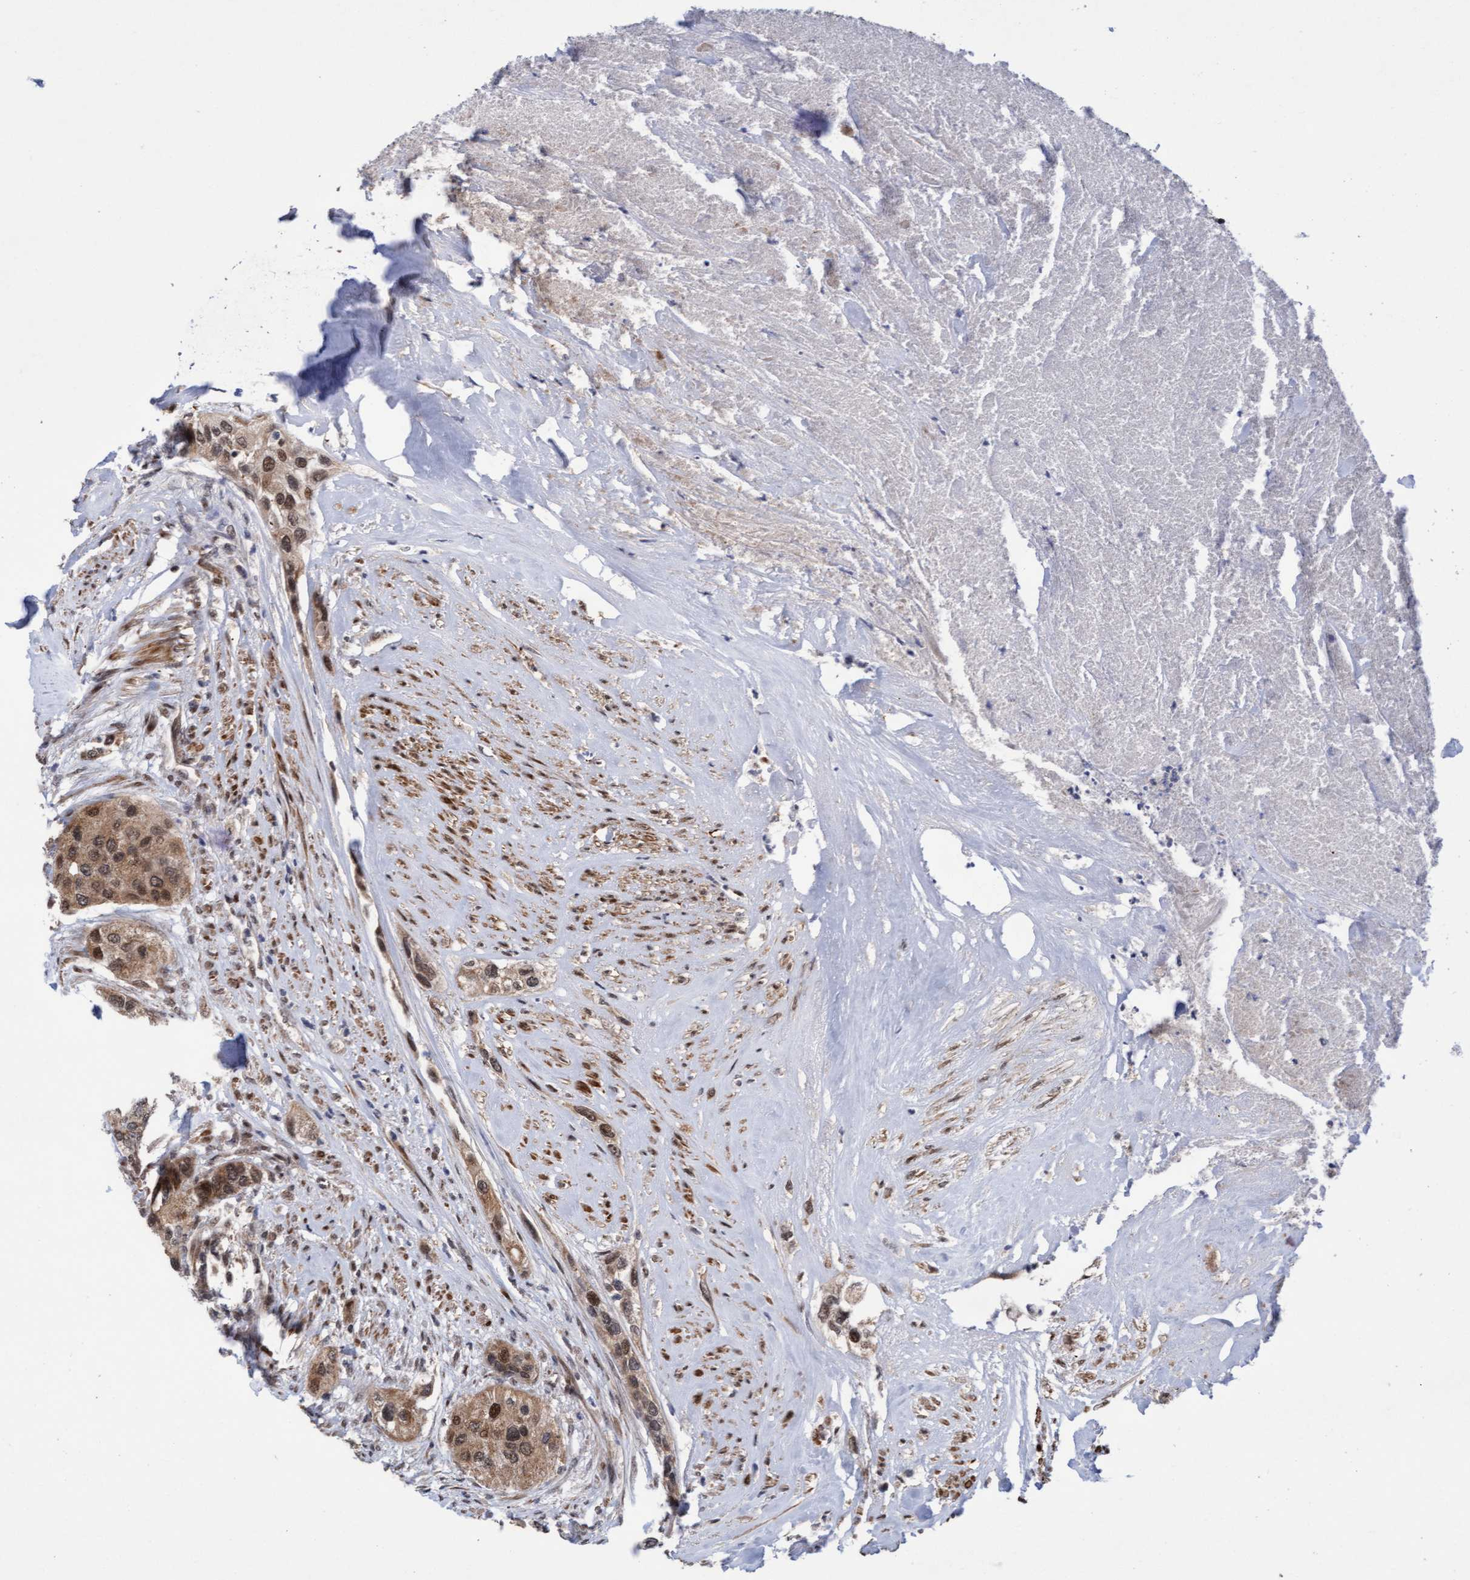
{"staining": {"intensity": "moderate", "quantity": ">75%", "location": "cytoplasmic/membranous,nuclear"}, "tissue": "urothelial cancer", "cell_type": "Tumor cells", "image_type": "cancer", "snomed": [{"axis": "morphology", "description": "Urothelial carcinoma, High grade"}, {"axis": "topography", "description": "Urinary bladder"}], "caption": "Brown immunohistochemical staining in high-grade urothelial carcinoma shows moderate cytoplasmic/membranous and nuclear positivity in approximately >75% of tumor cells.", "gene": "ITFG1", "patient": {"sex": "female", "age": 56}}